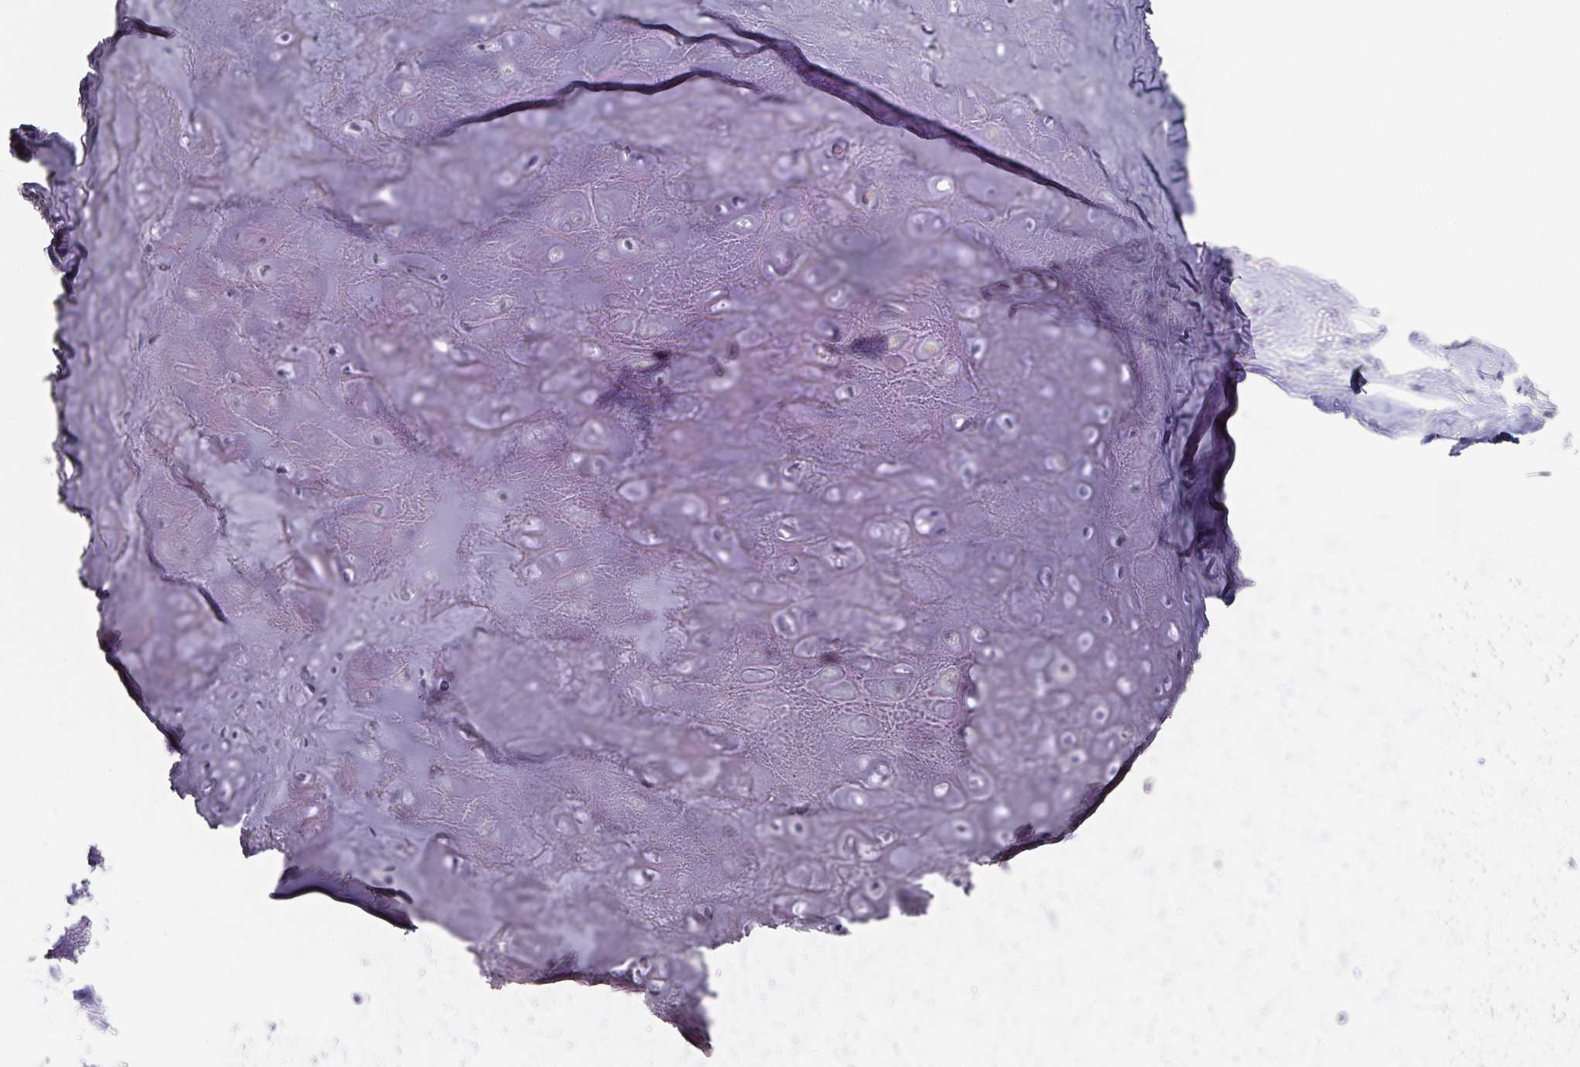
{"staining": {"intensity": "negative", "quantity": "none", "location": "none"}, "tissue": "soft tissue", "cell_type": "Chondrocytes", "image_type": "normal", "snomed": [{"axis": "morphology", "description": "Normal tissue, NOS"}, {"axis": "topography", "description": "Cartilage tissue"}], "caption": "A high-resolution micrograph shows immunohistochemistry (IHC) staining of unremarkable soft tissue, which demonstrates no significant staining in chondrocytes.", "gene": "PODXL", "patient": {"sex": "male", "age": 65}}